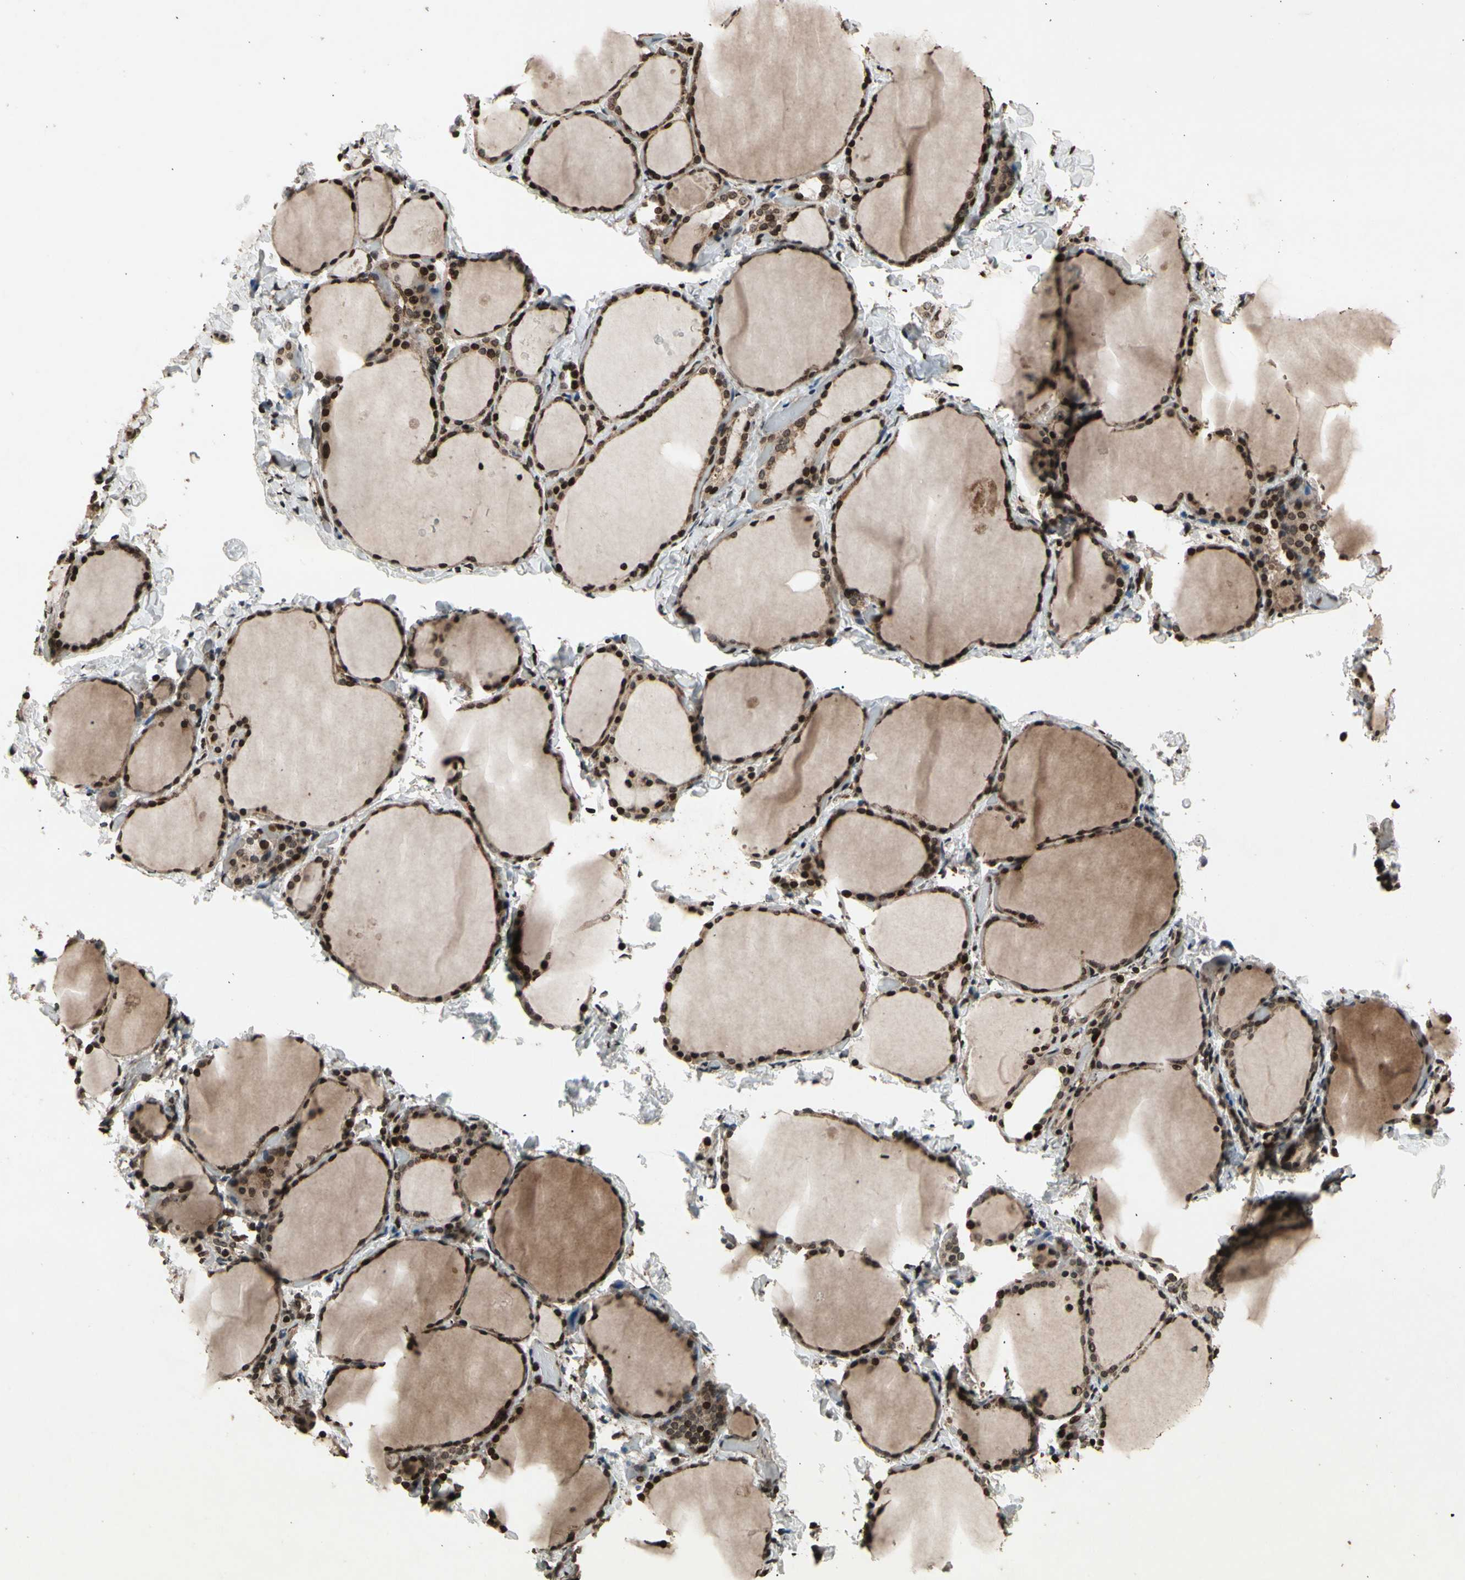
{"staining": {"intensity": "strong", "quantity": ">75%", "location": "nuclear"}, "tissue": "thyroid gland", "cell_type": "Glandular cells", "image_type": "normal", "snomed": [{"axis": "morphology", "description": "Normal tissue, NOS"}, {"axis": "morphology", "description": "Papillary adenocarcinoma, NOS"}, {"axis": "topography", "description": "Thyroid gland"}], "caption": "Protein staining displays strong nuclear staining in approximately >75% of glandular cells in benign thyroid gland.", "gene": "GLRX", "patient": {"sex": "female", "age": 30}}